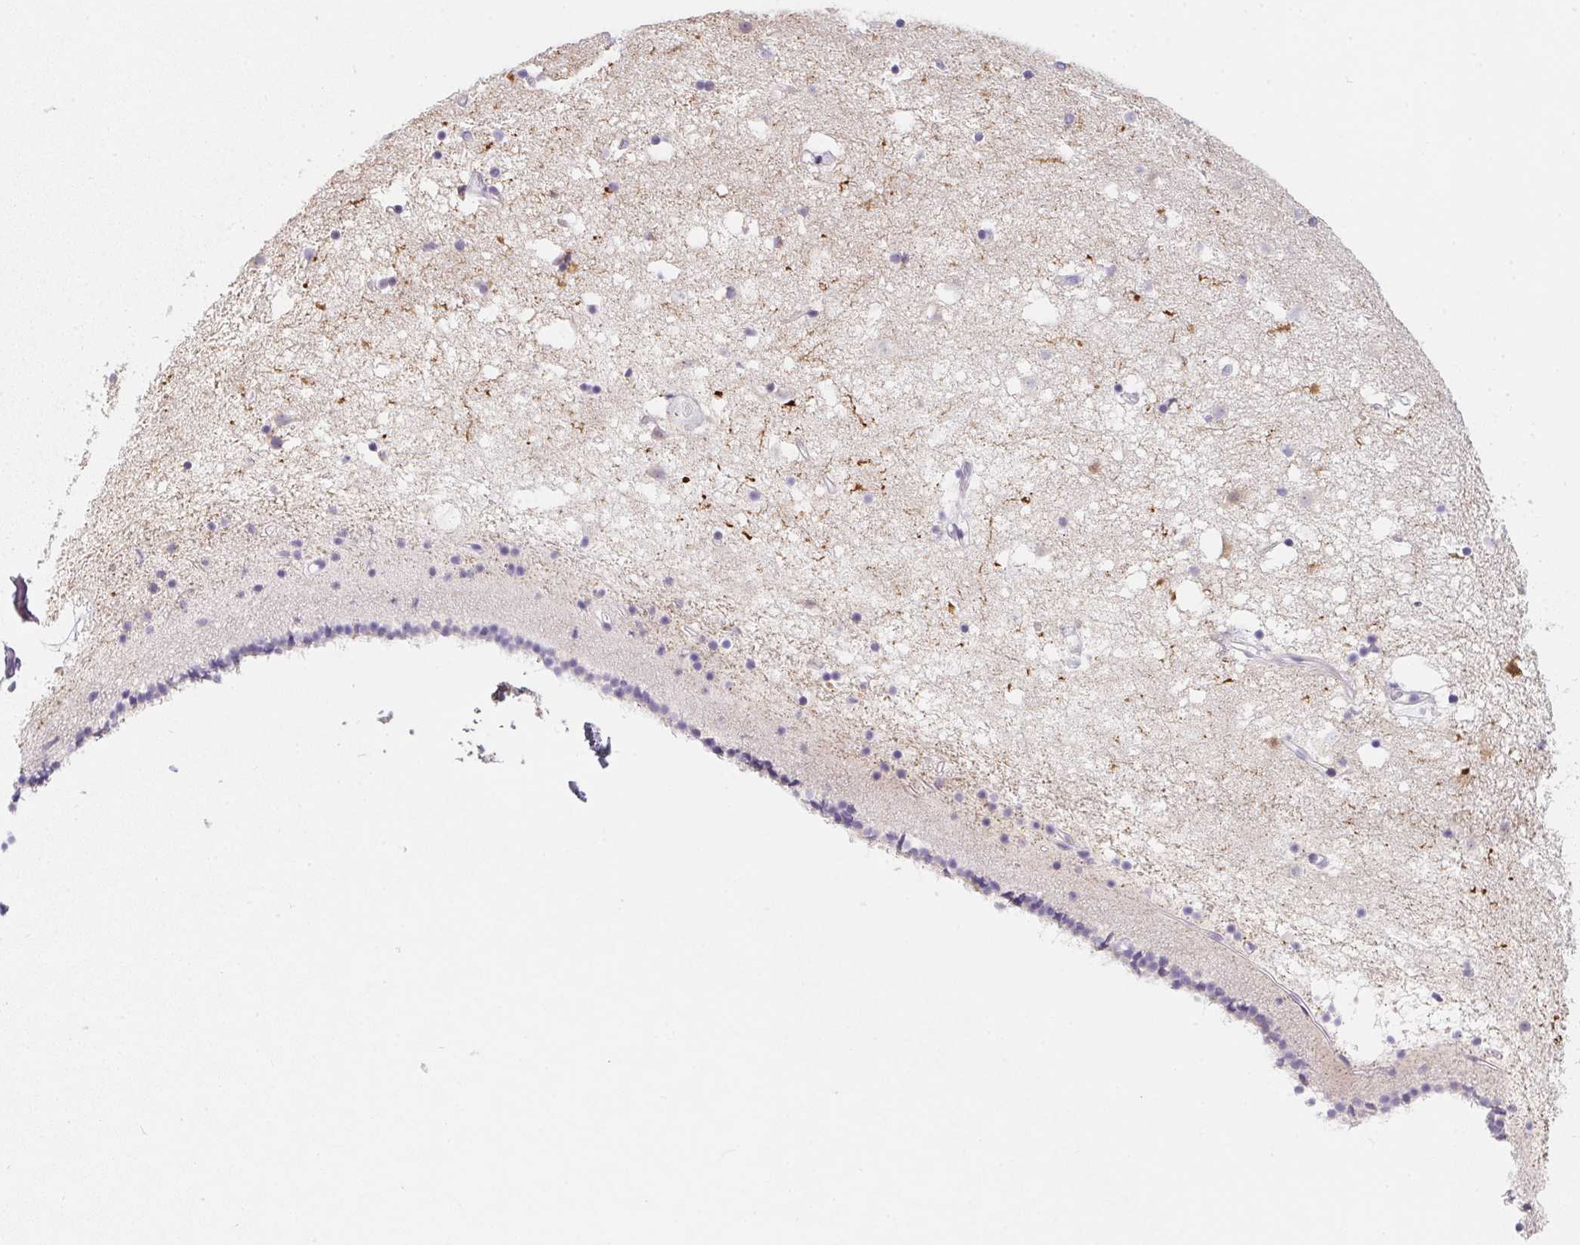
{"staining": {"intensity": "negative", "quantity": "none", "location": "none"}, "tissue": "caudate", "cell_type": "Glial cells", "image_type": "normal", "snomed": [{"axis": "morphology", "description": "Normal tissue, NOS"}, {"axis": "topography", "description": "Lateral ventricle wall"}], "caption": "High magnification brightfield microscopy of normal caudate stained with DAB (3,3'-diaminobenzidine) (brown) and counterstained with hematoxylin (blue): glial cells show no significant staining. (DAB immunohistochemistry with hematoxylin counter stain).", "gene": "MAP1A", "patient": {"sex": "female", "age": 71}}